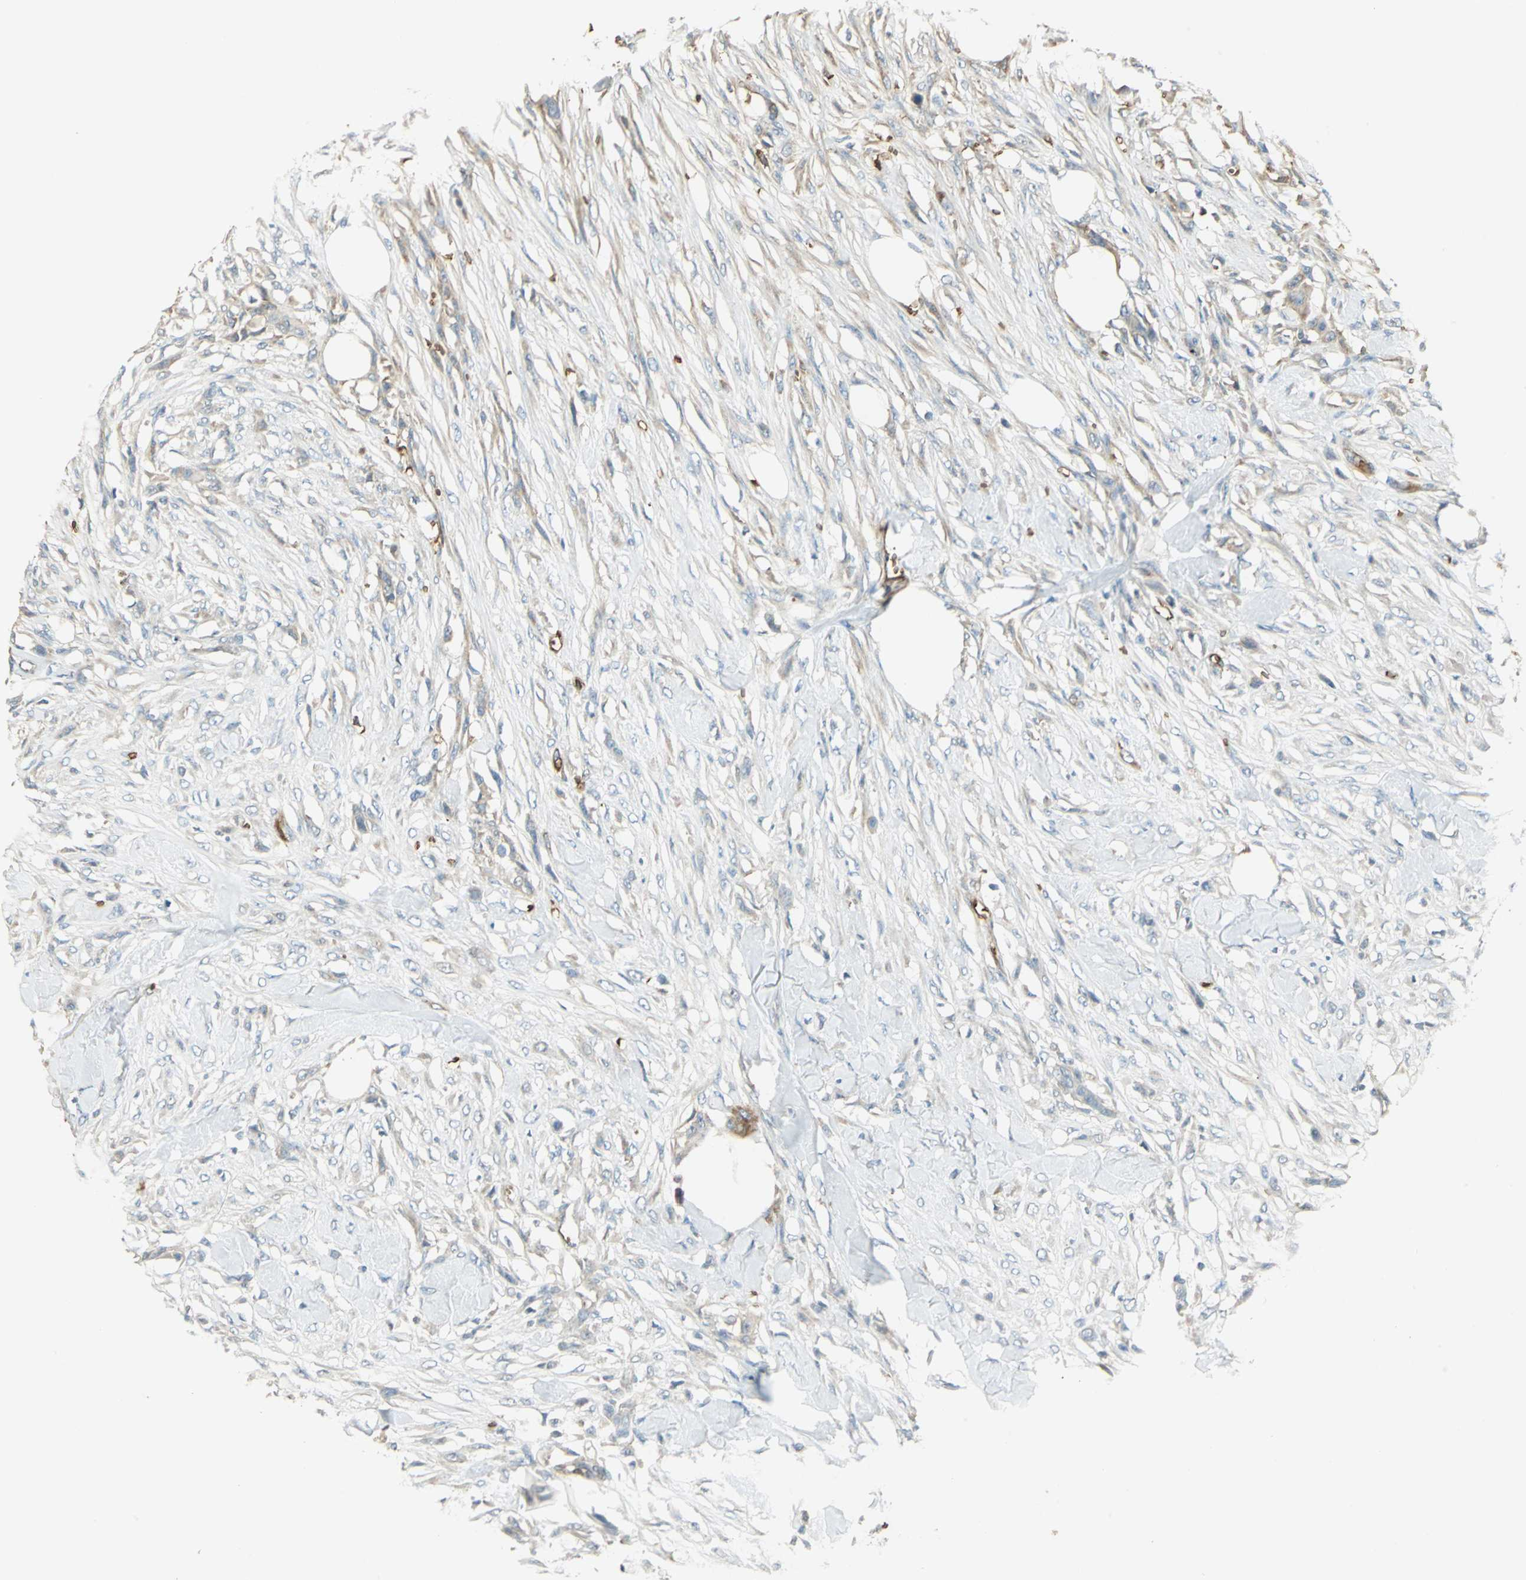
{"staining": {"intensity": "weak", "quantity": "25%-75%", "location": "cytoplasmic/membranous"}, "tissue": "skin cancer", "cell_type": "Tumor cells", "image_type": "cancer", "snomed": [{"axis": "morphology", "description": "Normal tissue, NOS"}, {"axis": "morphology", "description": "Squamous cell carcinoma, NOS"}, {"axis": "topography", "description": "Skin"}], "caption": "Skin cancer was stained to show a protein in brown. There is low levels of weak cytoplasmic/membranous positivity in approximately 25%-75% of tumor cells. The staining was performed using DAB (3,3'-diaminobenzidine), with brown indicating positive protein expression. Nuclei are stained blue with hematoxylin.", "gene": "DDAH1", "patient": {"sex": "female", "age": 59}}